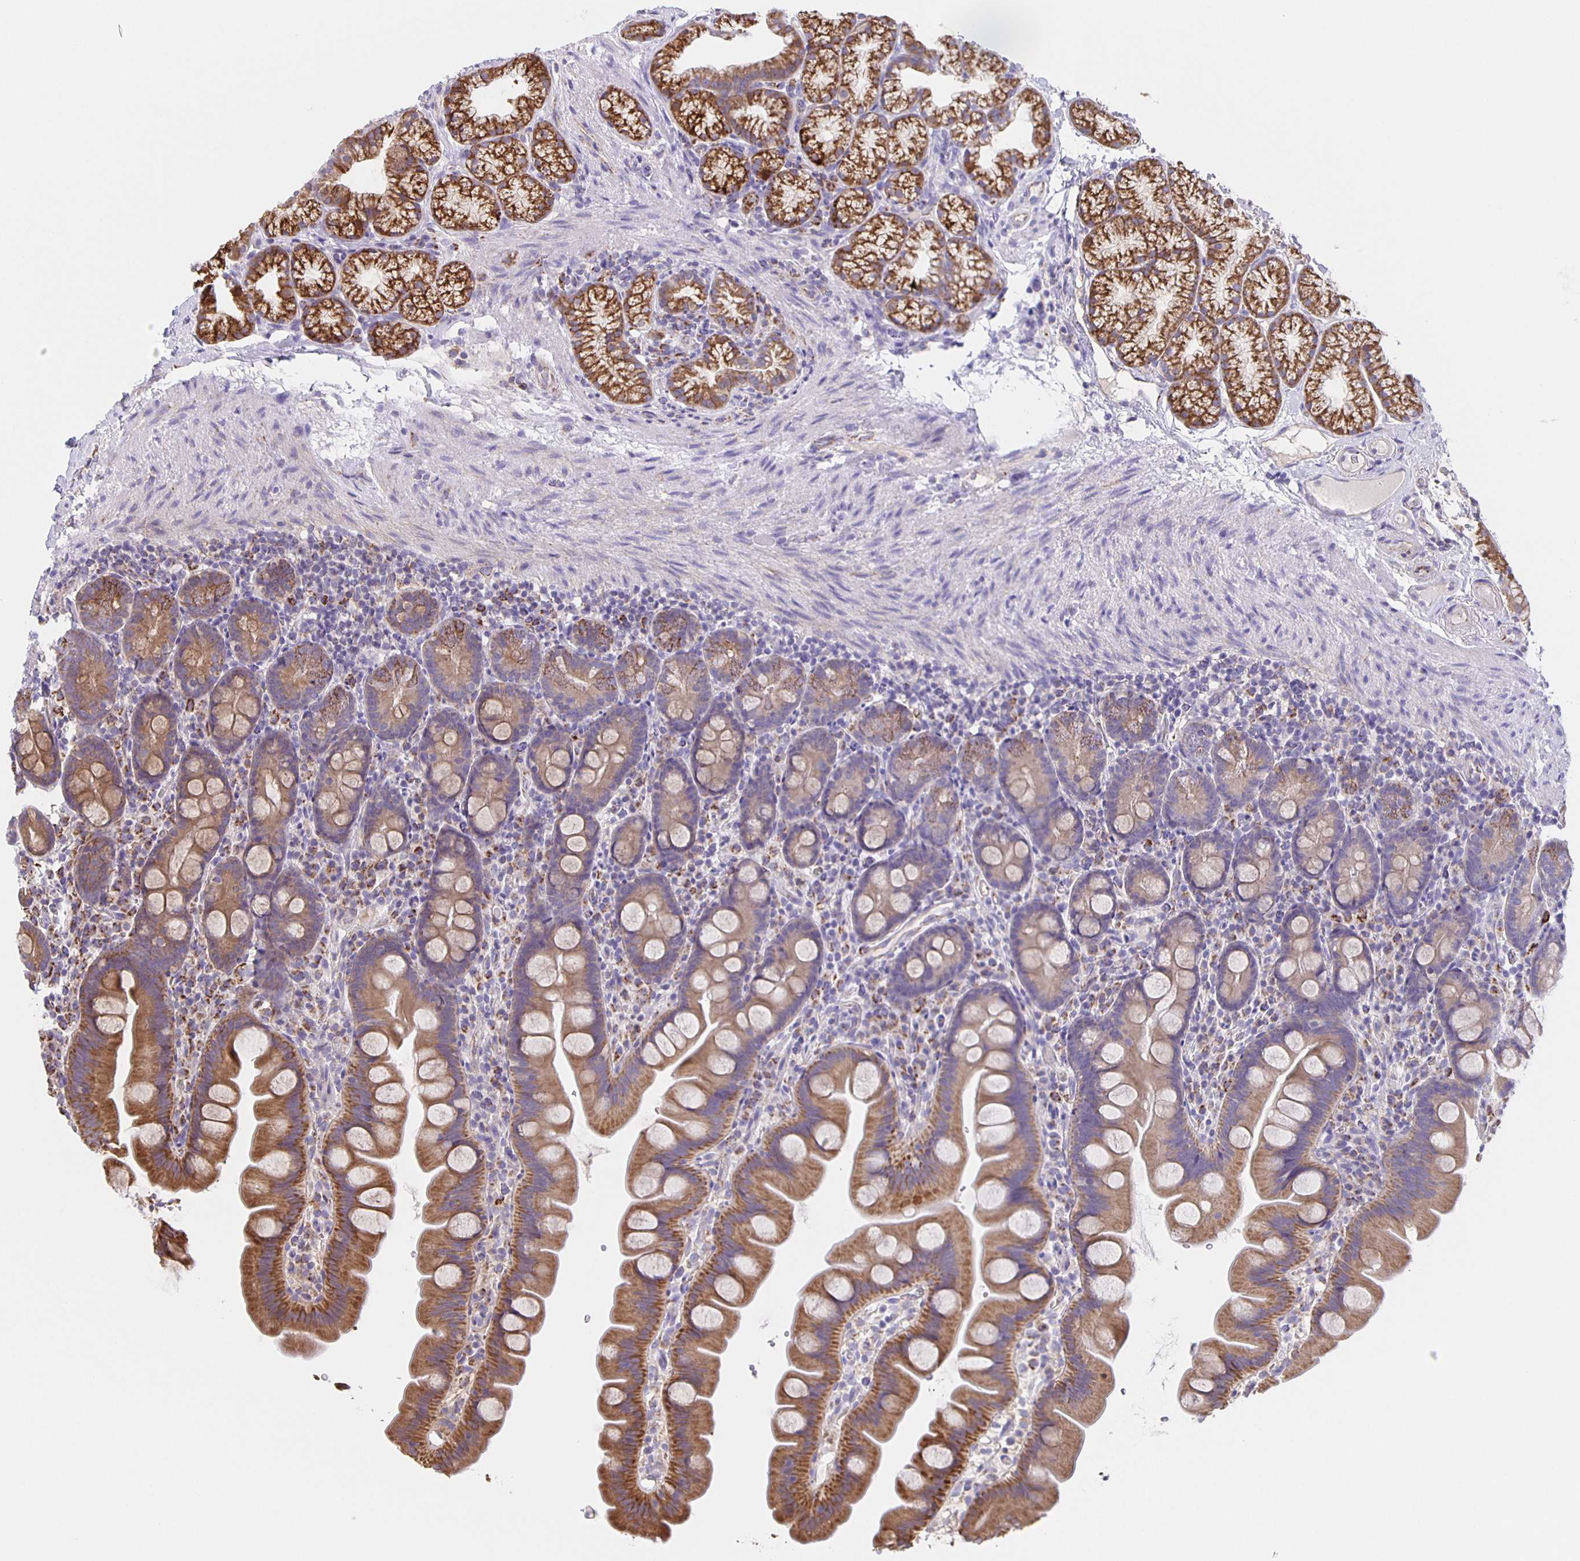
{"staining": {"intensity": "moderate", "quantity": "25%-75%", "location": "cytoplasmic/membranous"}, "tissue": "small intestine", "cell_type": "Glandular cells", "image_type": "normal", "snomed": [{"axis": "morphology", "description": "Normal tissue, NOS"}, {"axis": "topography", "description": "Small intestine"}], "caption": "Protein staining by immunohistochemistry reveals moderate cytoplasmic/membranous expression in about 25%-75% of glandular cells in normal small intestine. Using DAB (3,3'-diaminobenzidine) (brown) and hematoxylin (blue) stains, captured at high magnification using brightfield microscopy.", "gene": "JMJD4", "patient": {"sex": "female", "age": 68}}